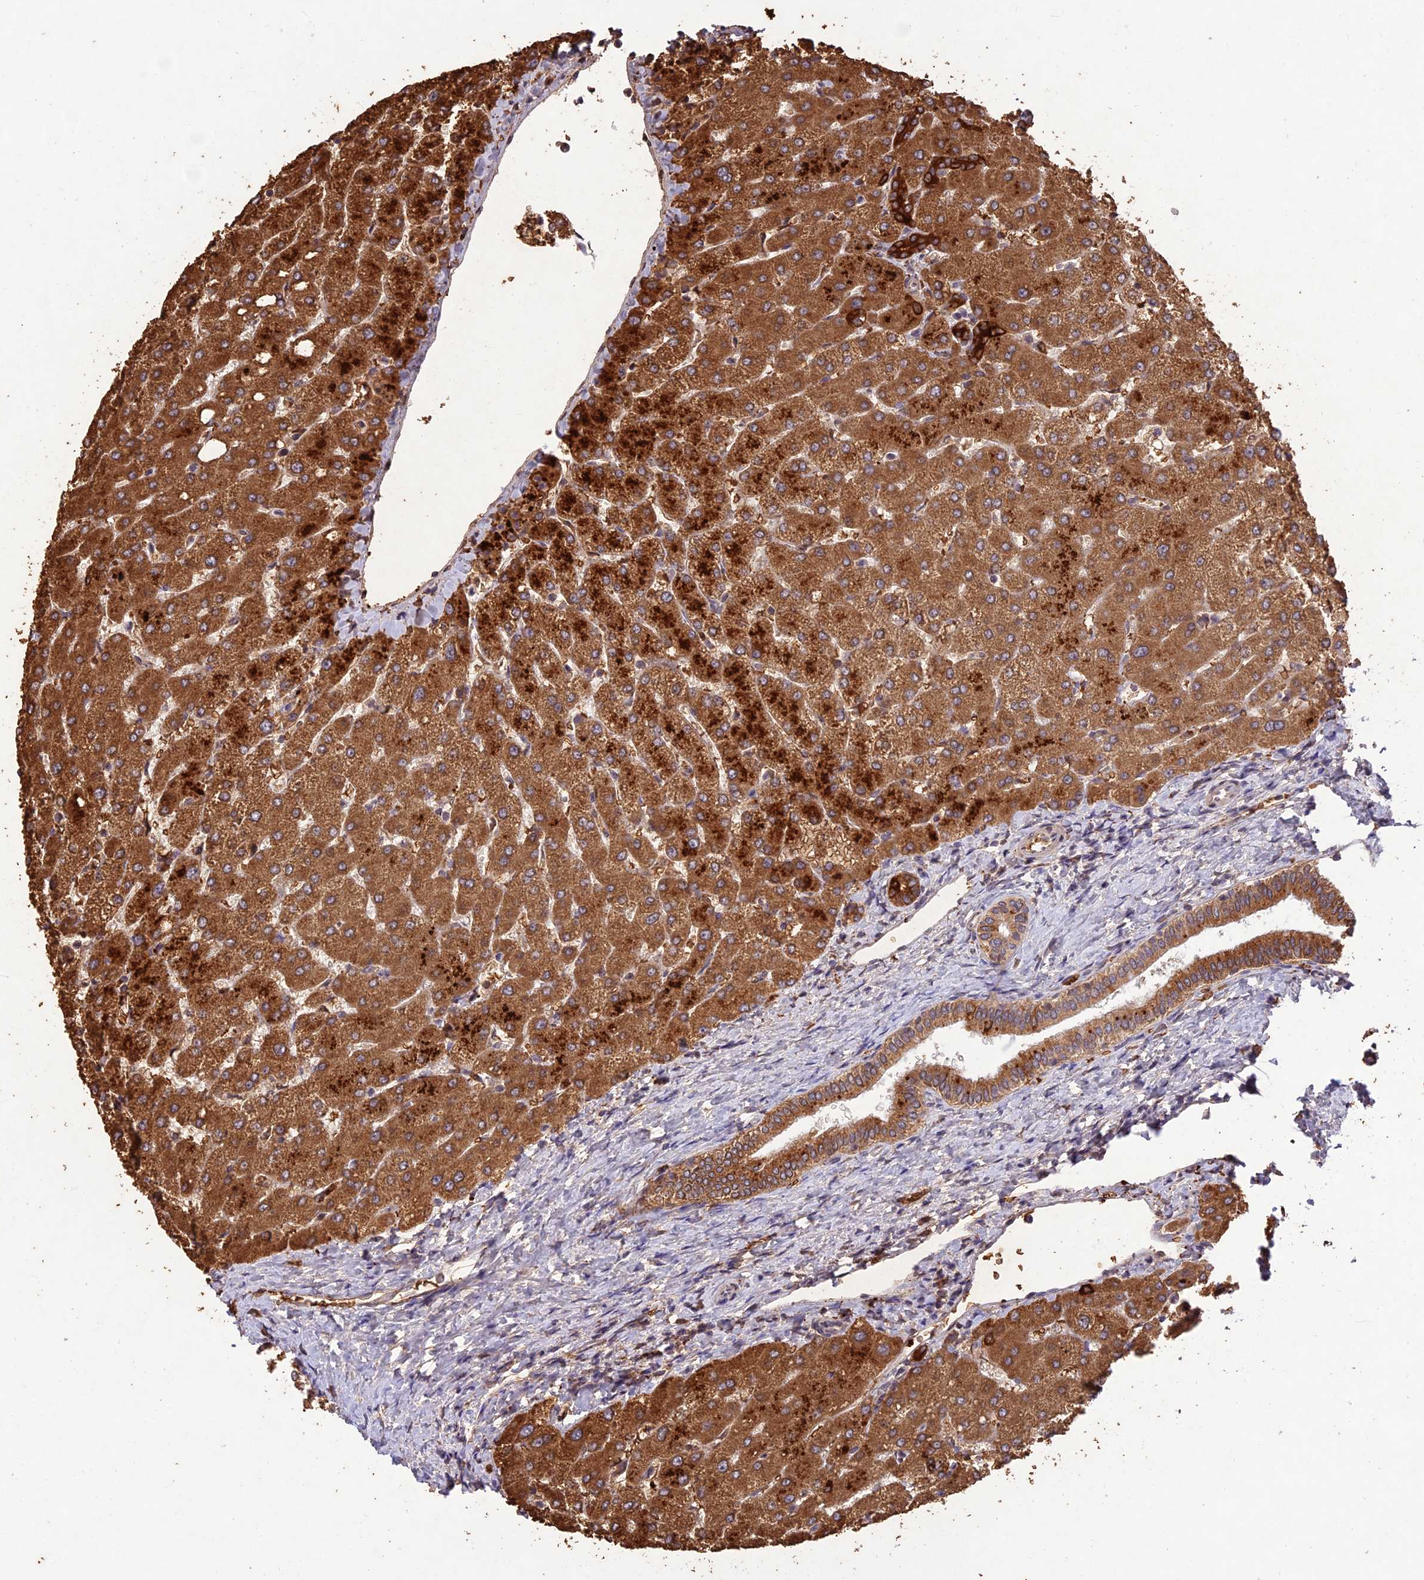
{"staining": {"intensity": "strong", "quantity": ">75%", "location": "cytoplasmic/membranous"}, "tissue": "liver", "cell_type": "Cholangiocytes", "image_type": "normal", "snomed": [{"axis": "morphology", "description": "Normal tissue, NOS"}, {"axis": "topography", "description": "Liver"}], "caption": "Protein expression analysis of normal liver displays strong cytoplasmic/membranous expression in about >75% of cholangiocytes.", "gene": "PPP1R11", "patient": {"sex": "female", "age": 54}}